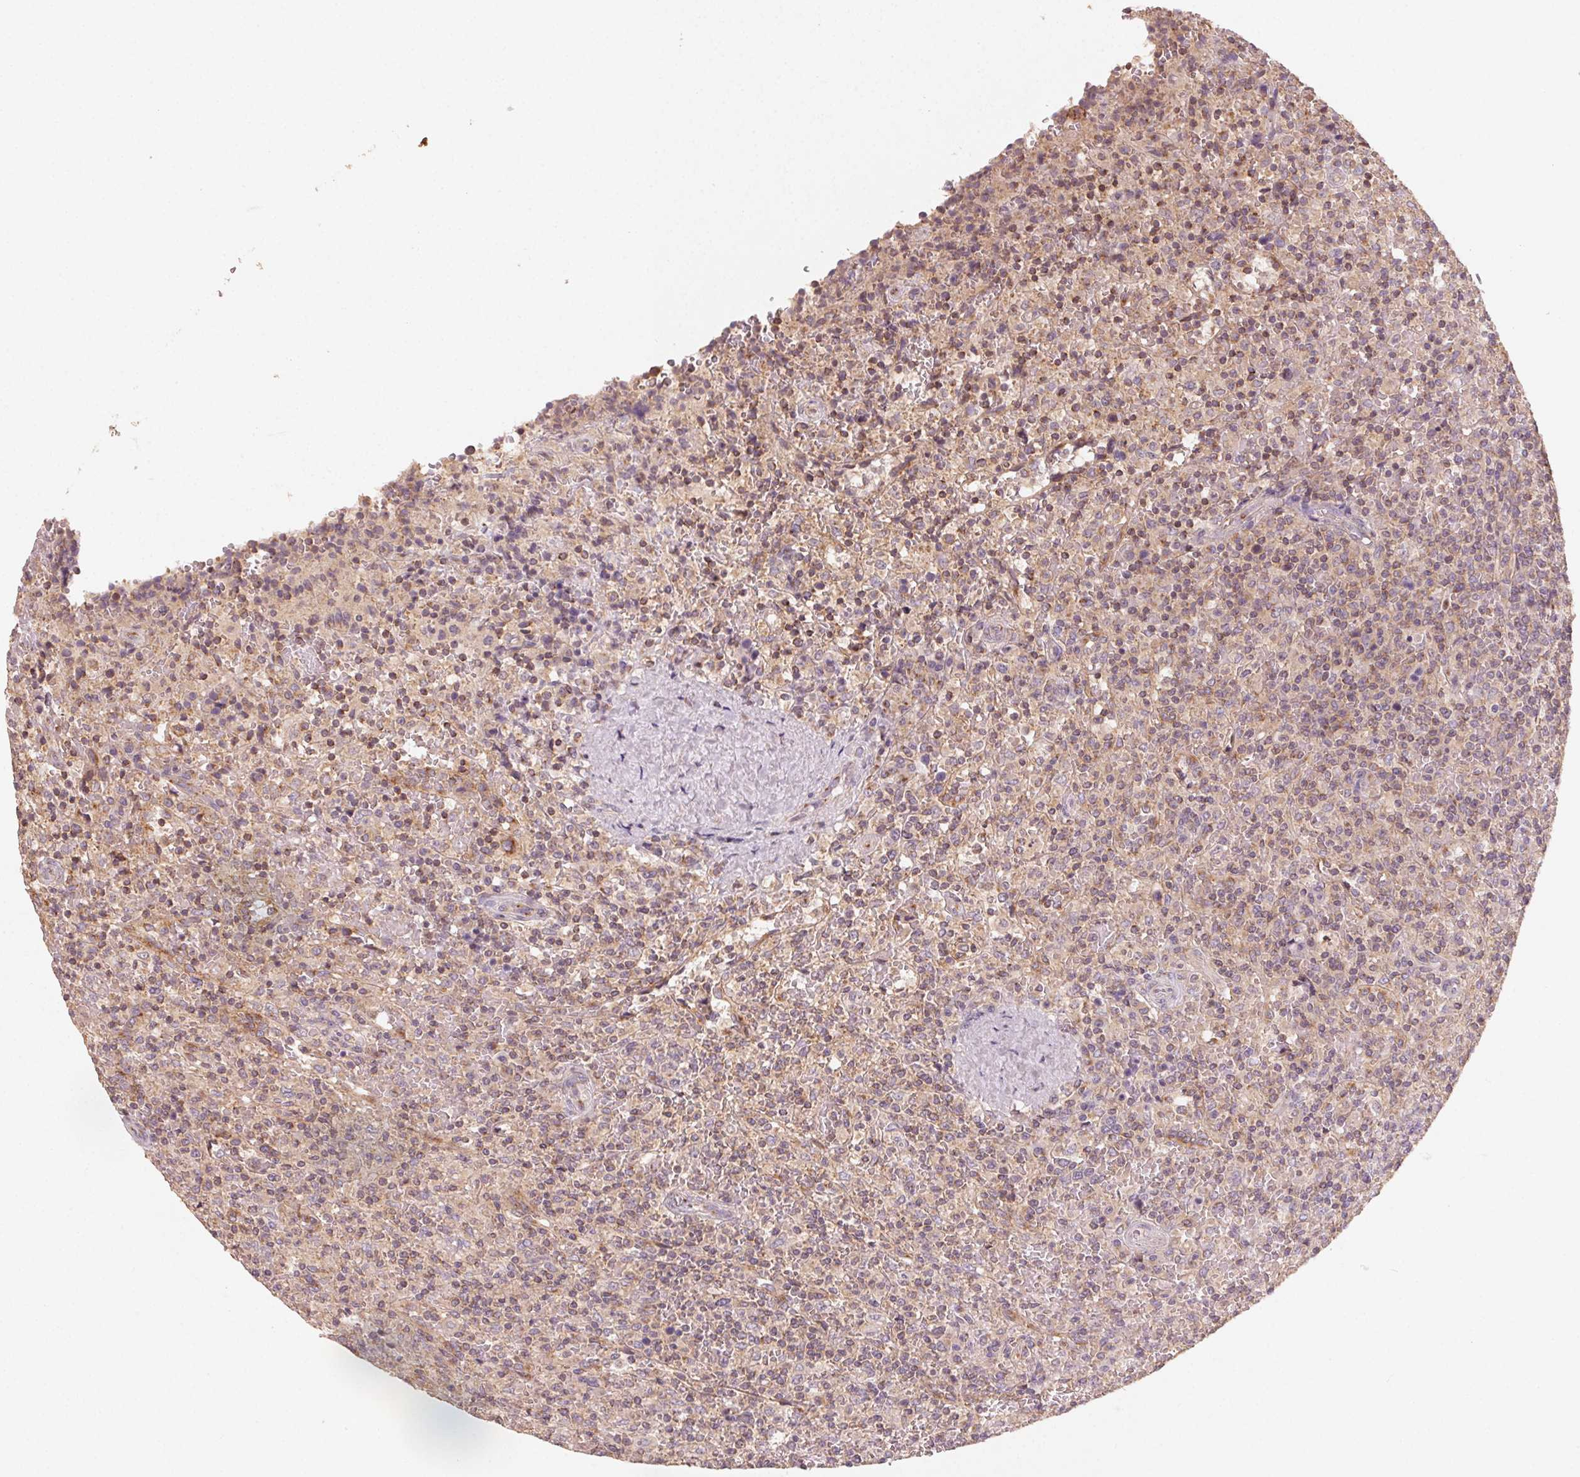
{"staining": {"intensity": "weak", "quantity": ">75%", "location": "cytoplasmic/membranous"}, "tissue": "lymphoma", "cell_type": "Tumor cells", "image_type": "cancer", "snomed": [{"axis": "morphology", "description": "Malignant lymphoma, non-Hodgkin's type, Low grade"}, {"axis": "topography", "description": "Spleen"}], "caption": "Malignant lymphoma, non-Hodgkin's type (low-grade) stained with a protein marker reveals weak staining in tumor cells.", "gene": "AP1S1", "patient": {"sex": "male", "age": 62}}